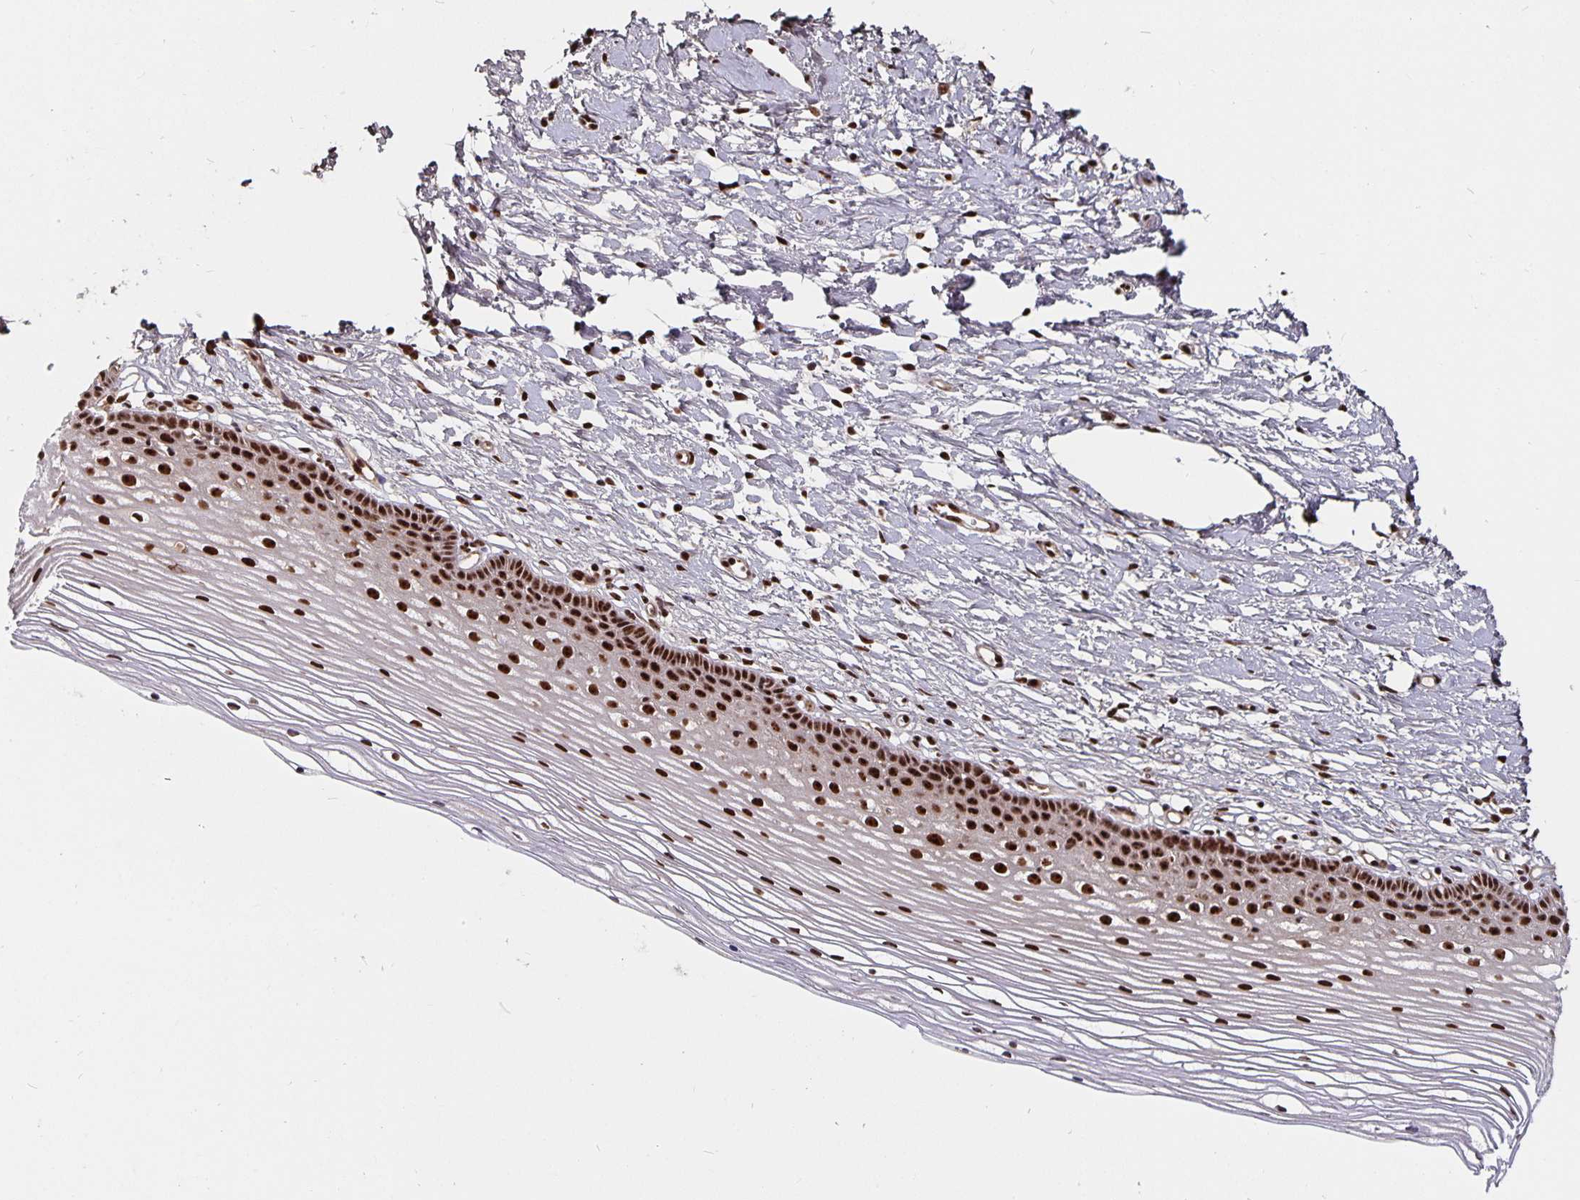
{"staining": {"intensity": "strong", "quantity": ">75%", "location": "nuclear"}, "tissue": "cervix", "cell_type": "Glandular cells", "image_type": "normal", "snomed": [{"axis": "morphology", "description": "Normal tissue, NOS"}, {"axis": "topography", "description": "Cervix"}], "caption": "The micrograph demonstrates immunohistochemical staining of benign cervix. There is strong nuclear positivity is appreciated in approximately >75% of glandular cells. (Brightfield microscopy of DAB IHC at high magnification).", "gene": "LAS1L", "patient": {"sex": "female", "age": 40}}